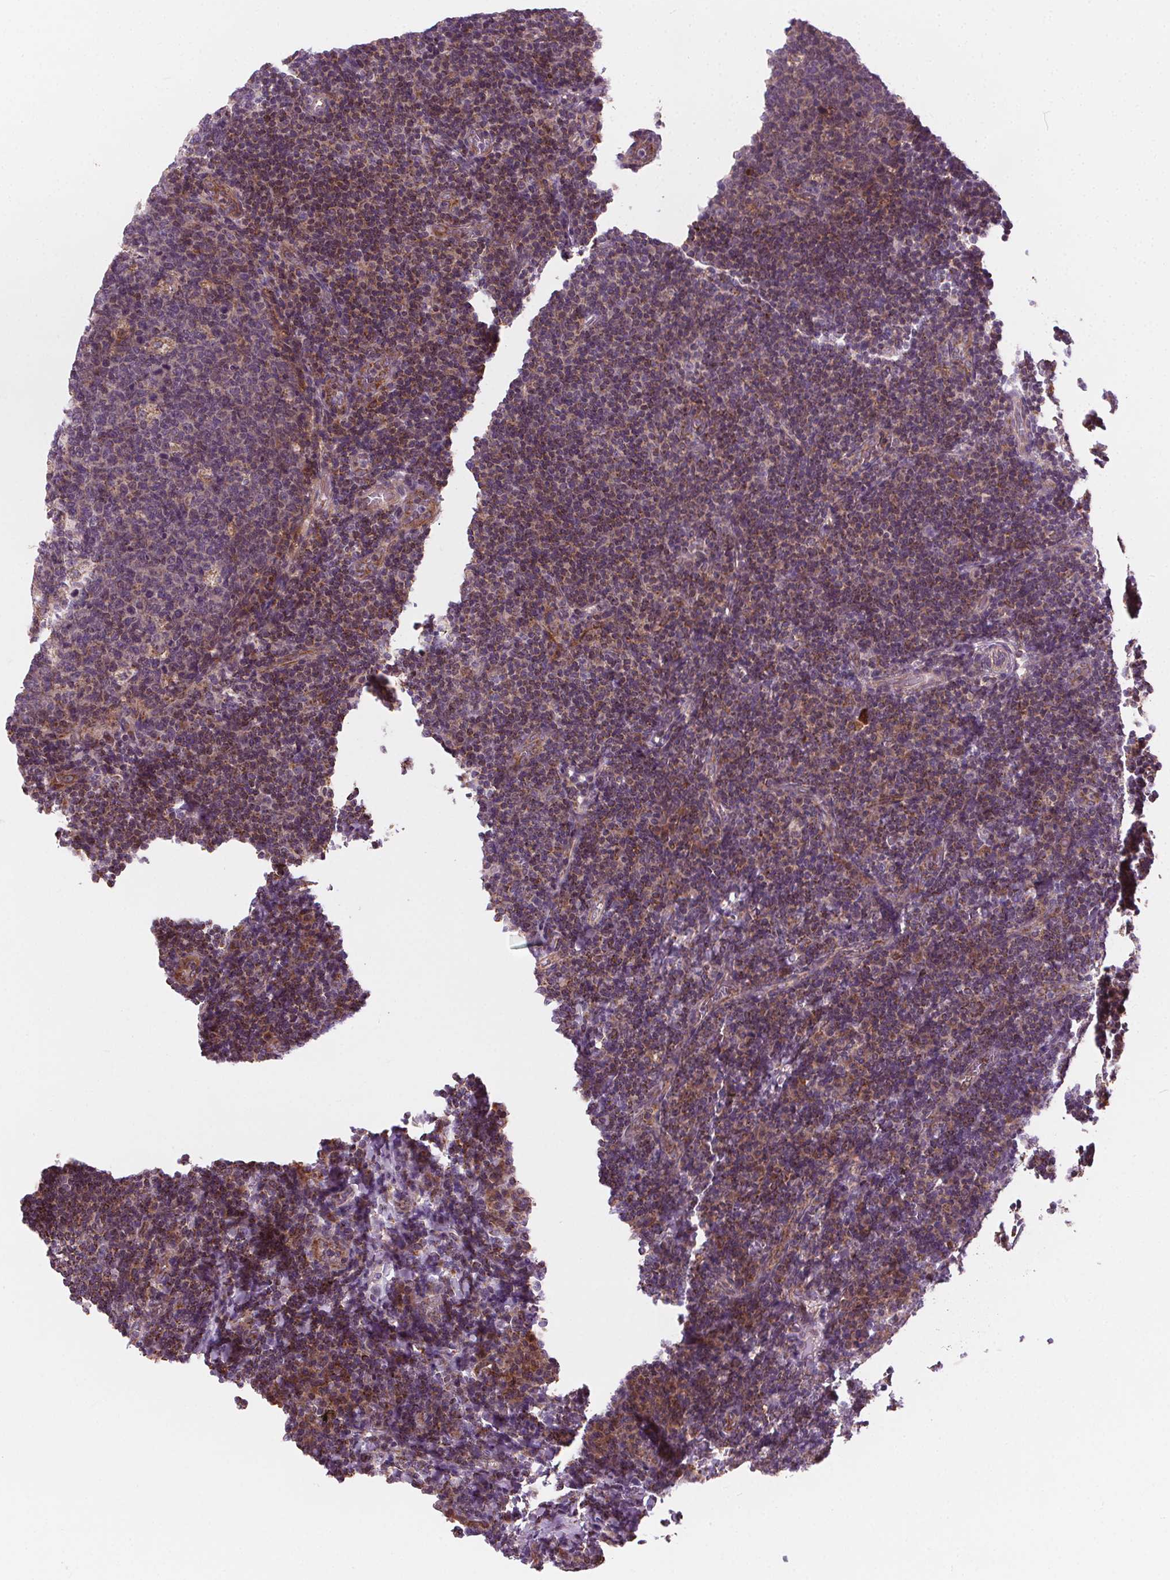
{"staining": {"intensity": "moderate", "quantity": "25%-75%", "location": "cytoplasmic/membranous"}, "tissue": "tonsil", "cell_type": "Germinal center cells", "image_type": "normal", "snomed": [{"axis": "morphology", "description": "Normal tissue, NOS"}, {"axis": "topography", "description": "Tonsil"}], "caption": "DAB (3,3'-diaminobenzidine) immunohistochemical staining of normal tonsil demonstrates moderate cytoplasmic/membranous protein expression in approximately 25%-75% of germinal center cells. (Stains: DAB (3,3'-diaminobenzidine) in brown, nuclei in blue, Microscopy: brightfield microscopy at high magnification).", "gene": "GOLT1B", "patient": {"sex": "male", "age": 17}}